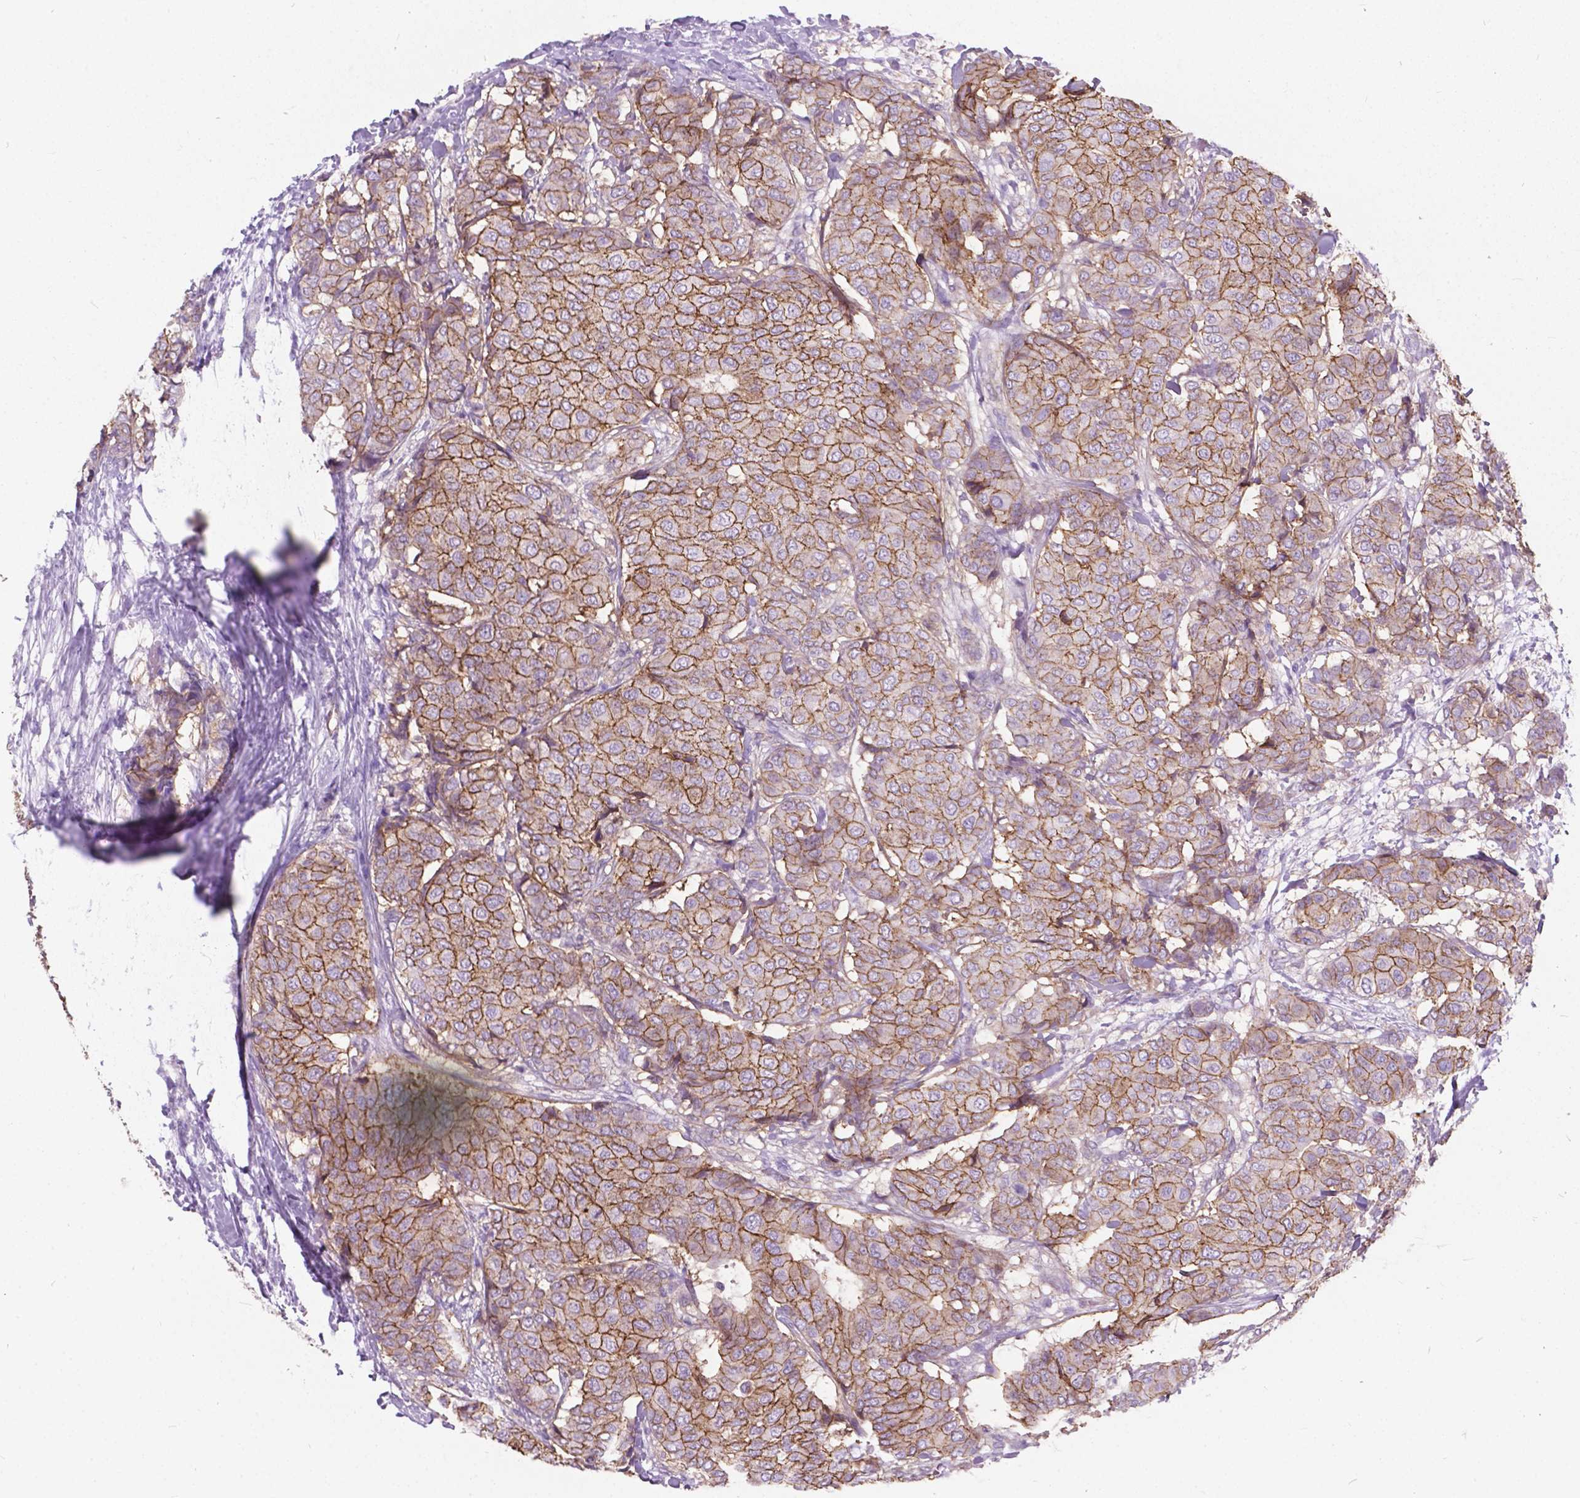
{"staining": {"intensity": "moderate", "quantity": ">75%", "location": "cytoplasmic/membranous"}, "tissue": "breast cancer", "cell_type": "Tumor cells", "image_type": "cancer", "snomed": [{"axis": "morphology", "description": "Duct carcinoma"}, {"axis": "topography", "description": "Breast"}], "caption": "Immunohistochemical staining of invasive ductal carcinoma (breast) shows medium levels of moderate cytoplasmic/membranous positivity in approximately >75% of tumor cells.", "gene": "KIAA0040", "patient": {"sex": "female", "age": 75}}